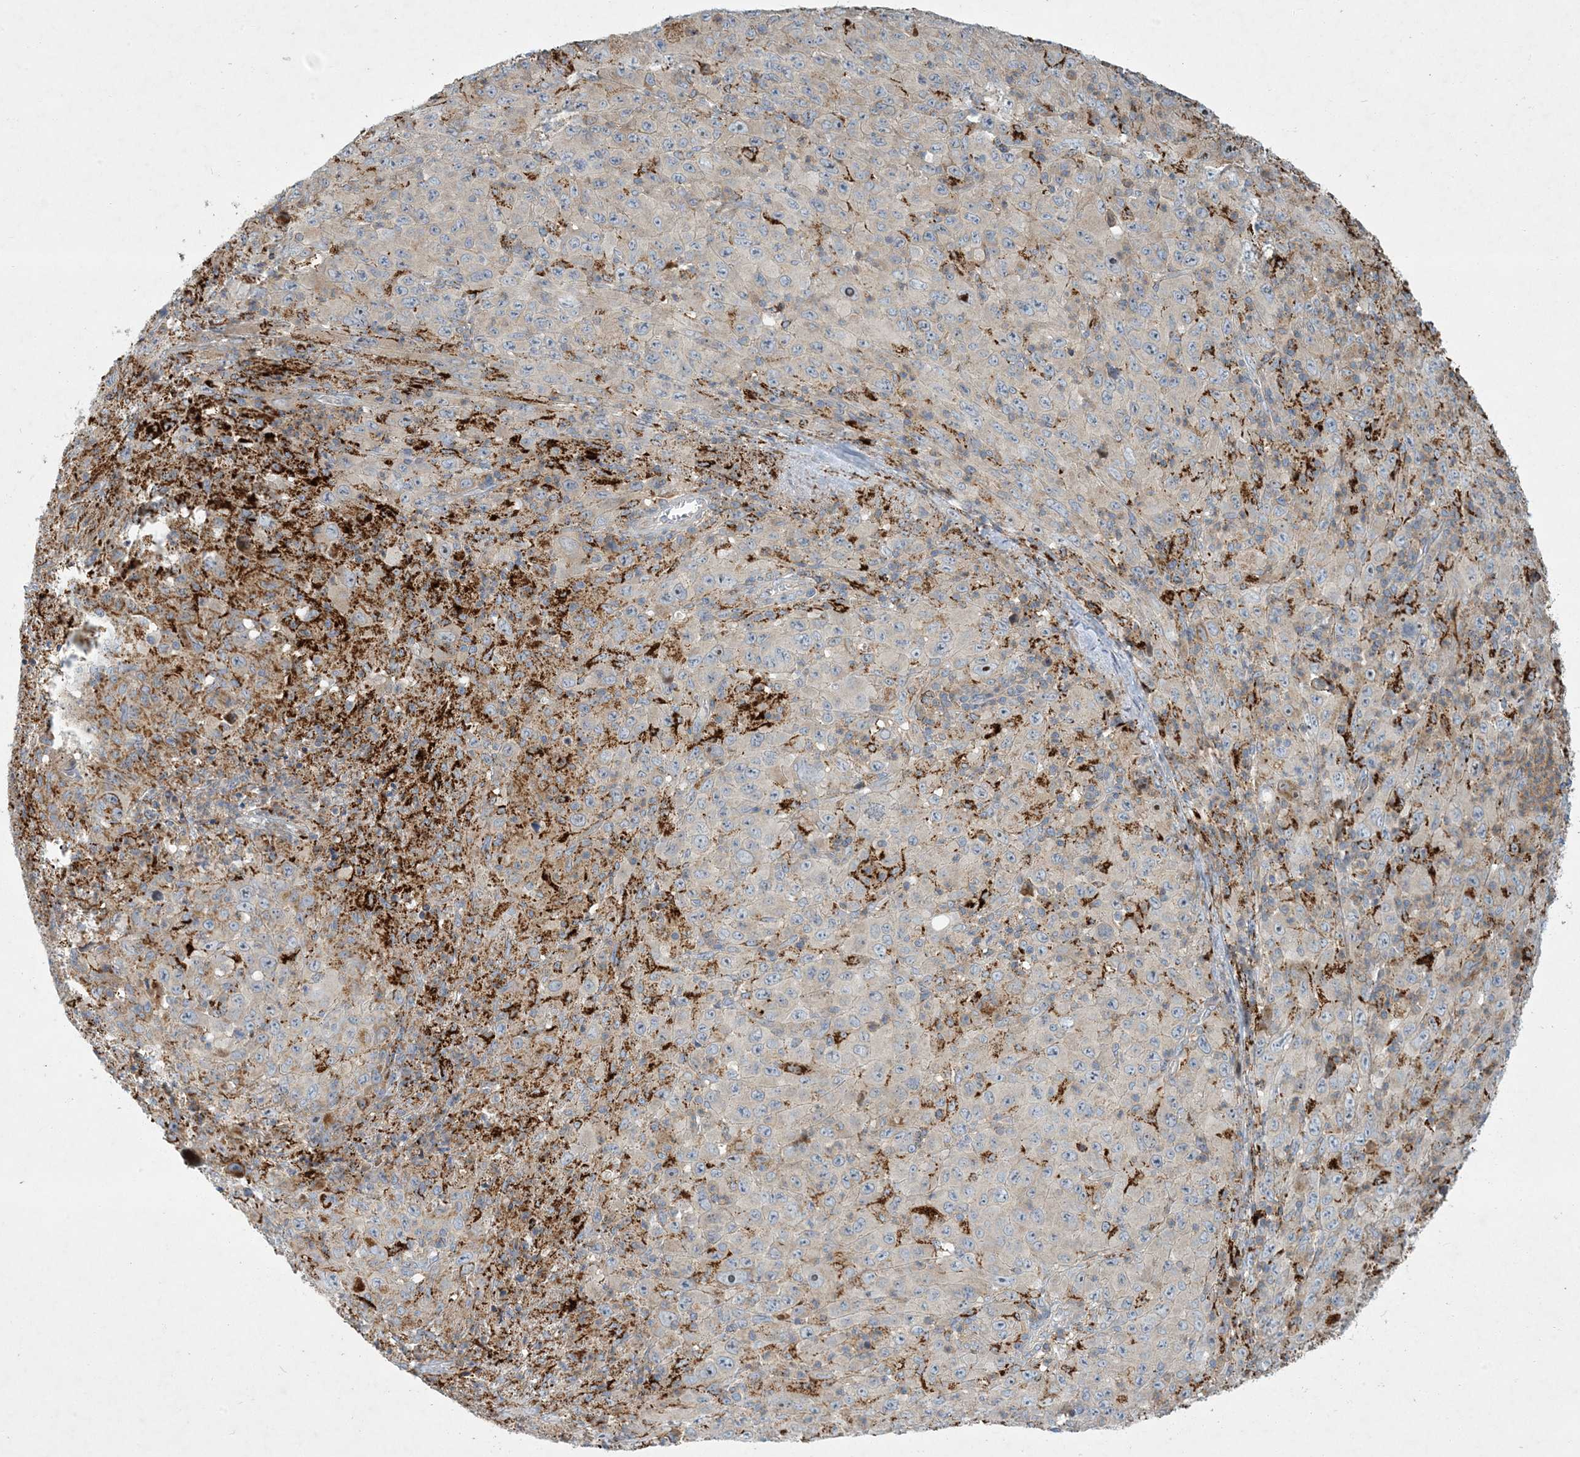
{"staining": {"intensity": "weak", "quantity": "<25%", "location": "cytoplasmic/membranous"}, "tissue": "melanoma", "cell_type": "Tumor cells", "image_type": "cancer", "snomed": [{"axis": "morphology", "description": "Malignant melanoma, Metastatic site"}, {"axis": "topography", "description": "Skin"}], "caption": "Human malignant melanoma (metastatic site) stained for a protein using immunohistochemistry demonstrates no expression in tumor cells.", "gene": "LTN1", "patient": {"sex": "female", "age": 56}}